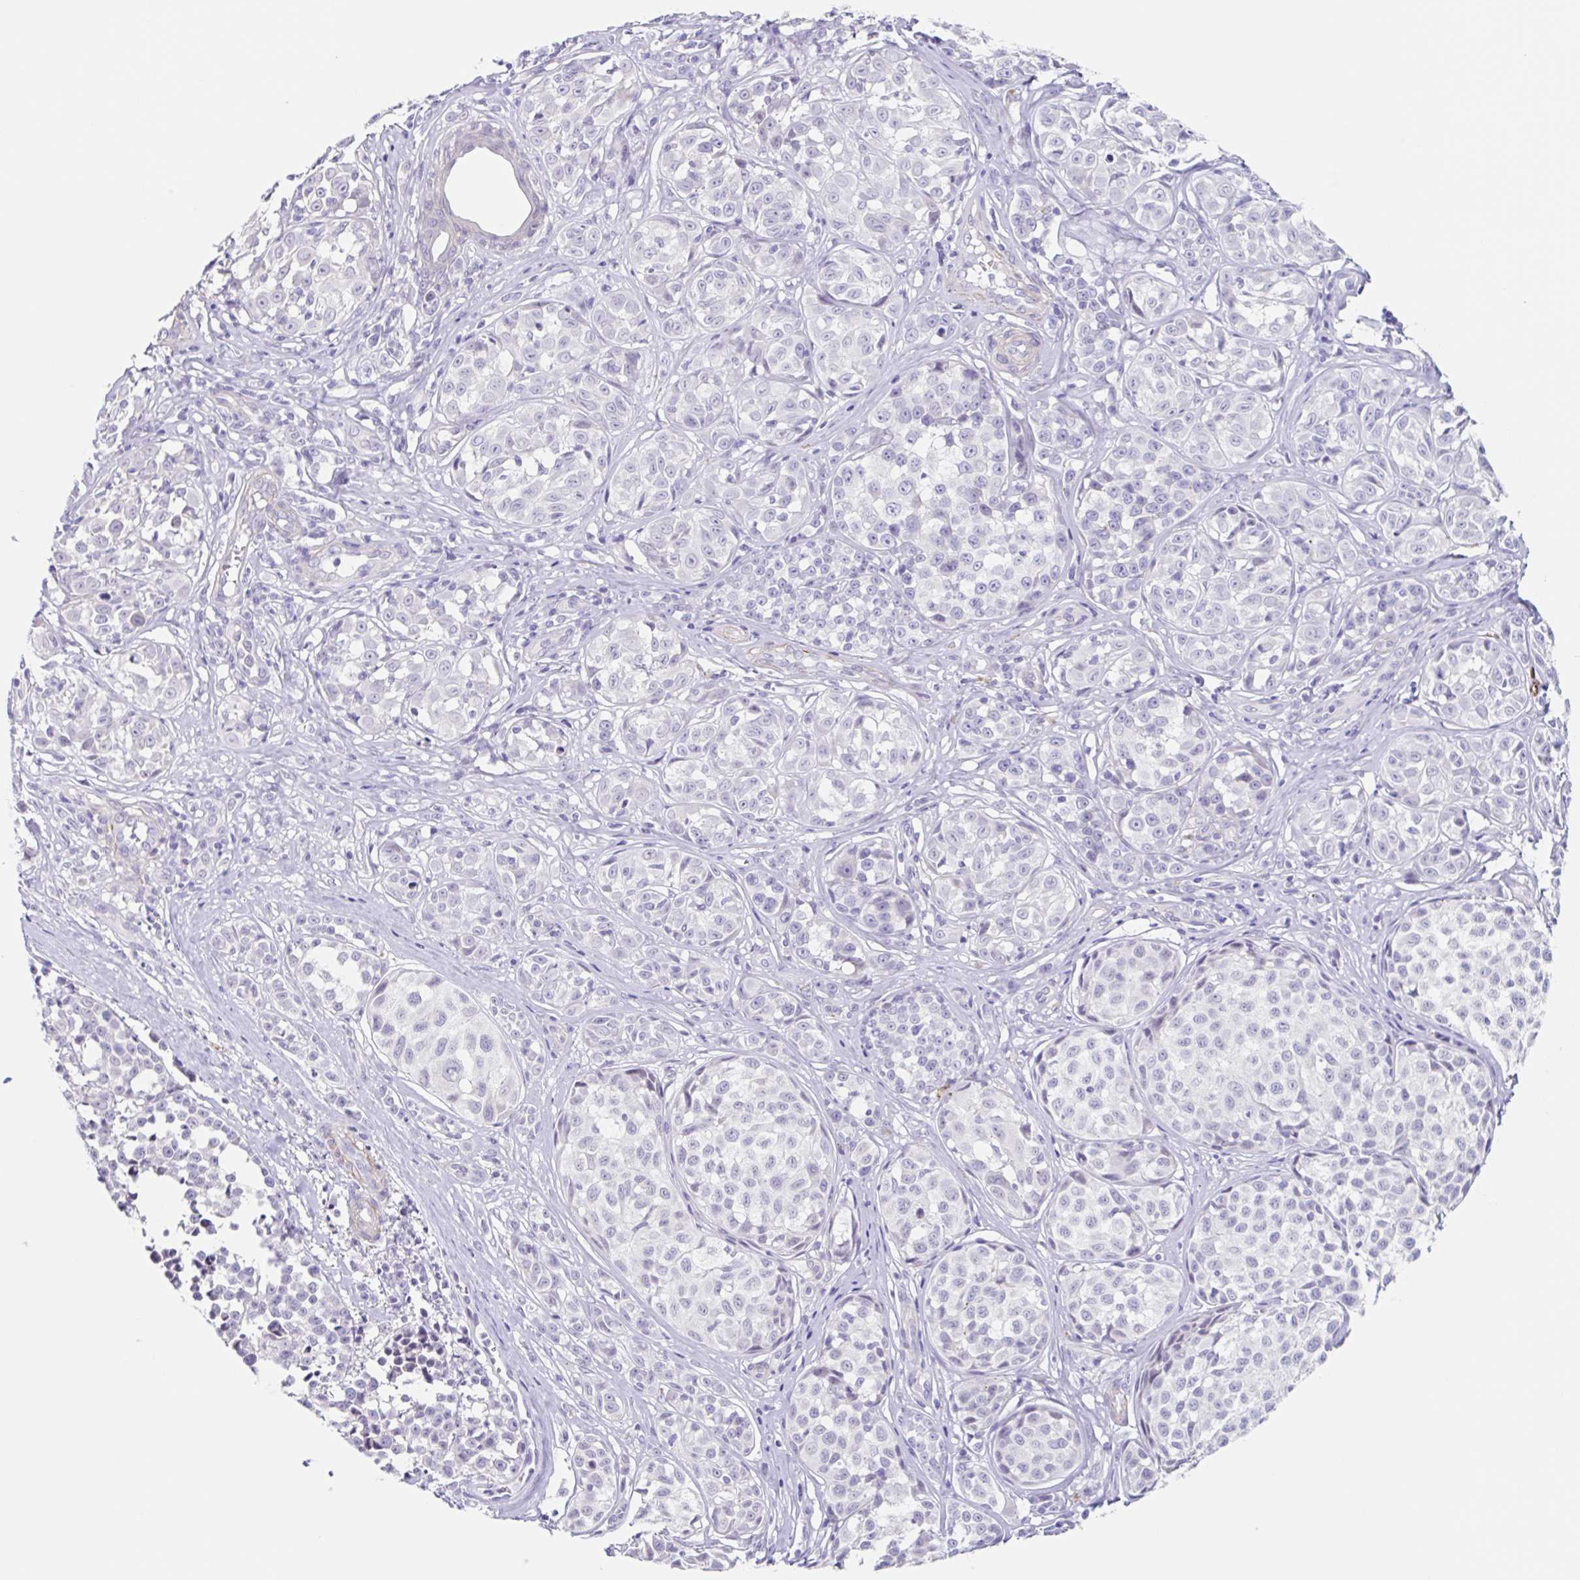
{"staining": {"intensity": "negative", "quantity": "none", "location": "none"}, "tissue": "melanoma", "cell_type": "Tumor cells", "image_type": "cancer", "snomed": [{"axis": "morphology", "description": "Malignant melanoma, NOS"}, {"axis": "topography", "description": "Skin"}], "caption": "DAB immunohistochemical staining of human malignant melanoma shows no significant positivity in tumor cells. (Immunohistochemistry, brightfield microscopy, high magnification).", "gene": "DCAF17", "patient": {"sex": "female", "age": 35}}